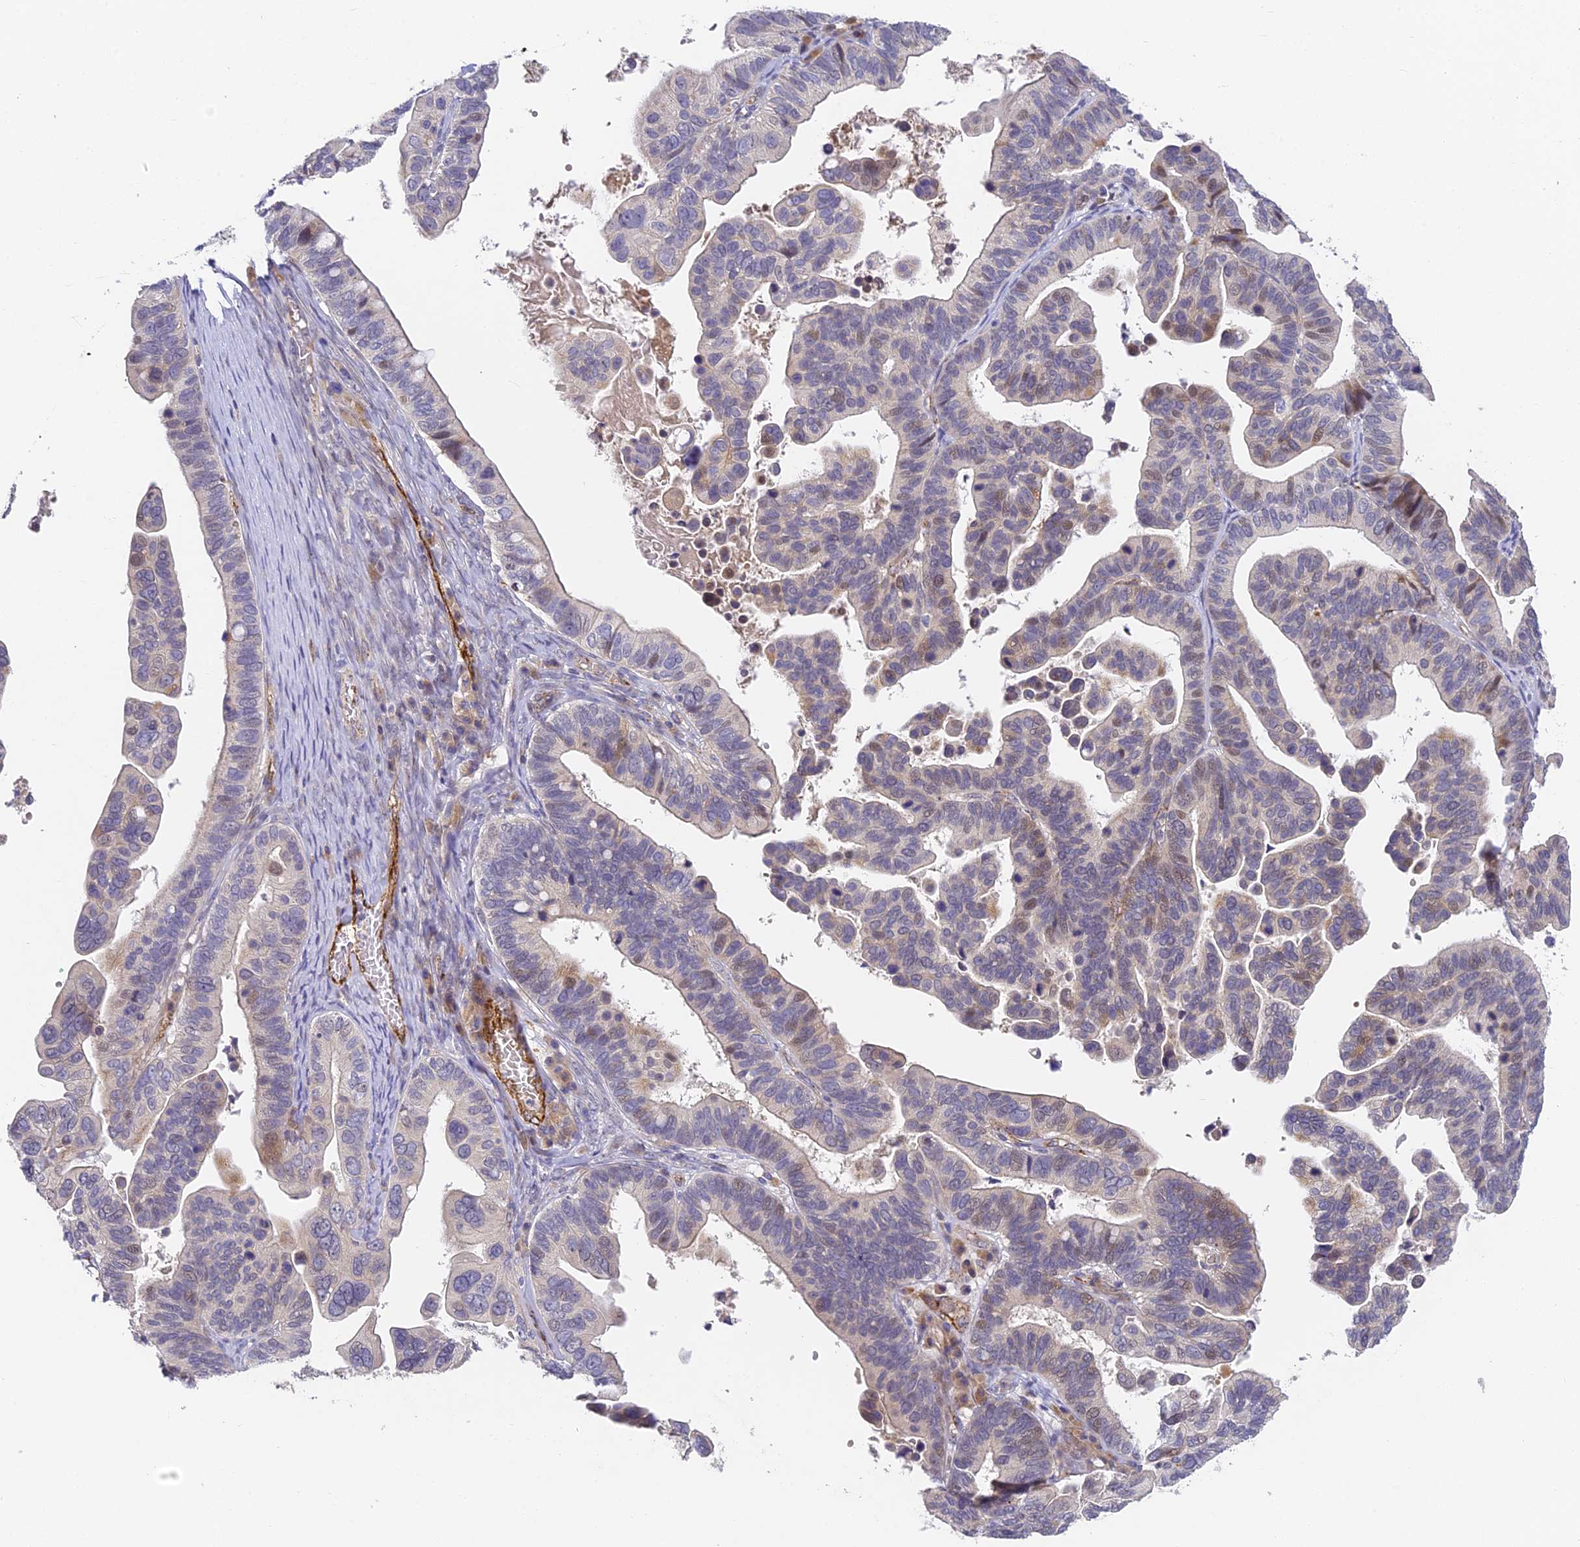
{"staining": {"intensity": "weak", "quantity": "25%-75%", "location": "cytoplasmic/membranous,nuclear"}, "tissue": "ovarian cancer", "cell_type": "Tumor cells", "image_type": "cancer", "snomed": [{"axis": "morphology", "description": "Cystadenocarcinoma, serous, NOS"}, {"axis": "topography", "description": "Ovary"}], "caption": "This is a histology image of immunohistochemistry staining of ovarian cancer, which shows weak expression in the cytoplasmic/membranous and nuclear of tumor cells.", "gene": "DNAAF10", "patient": {"sex": "female", "age": 56}}